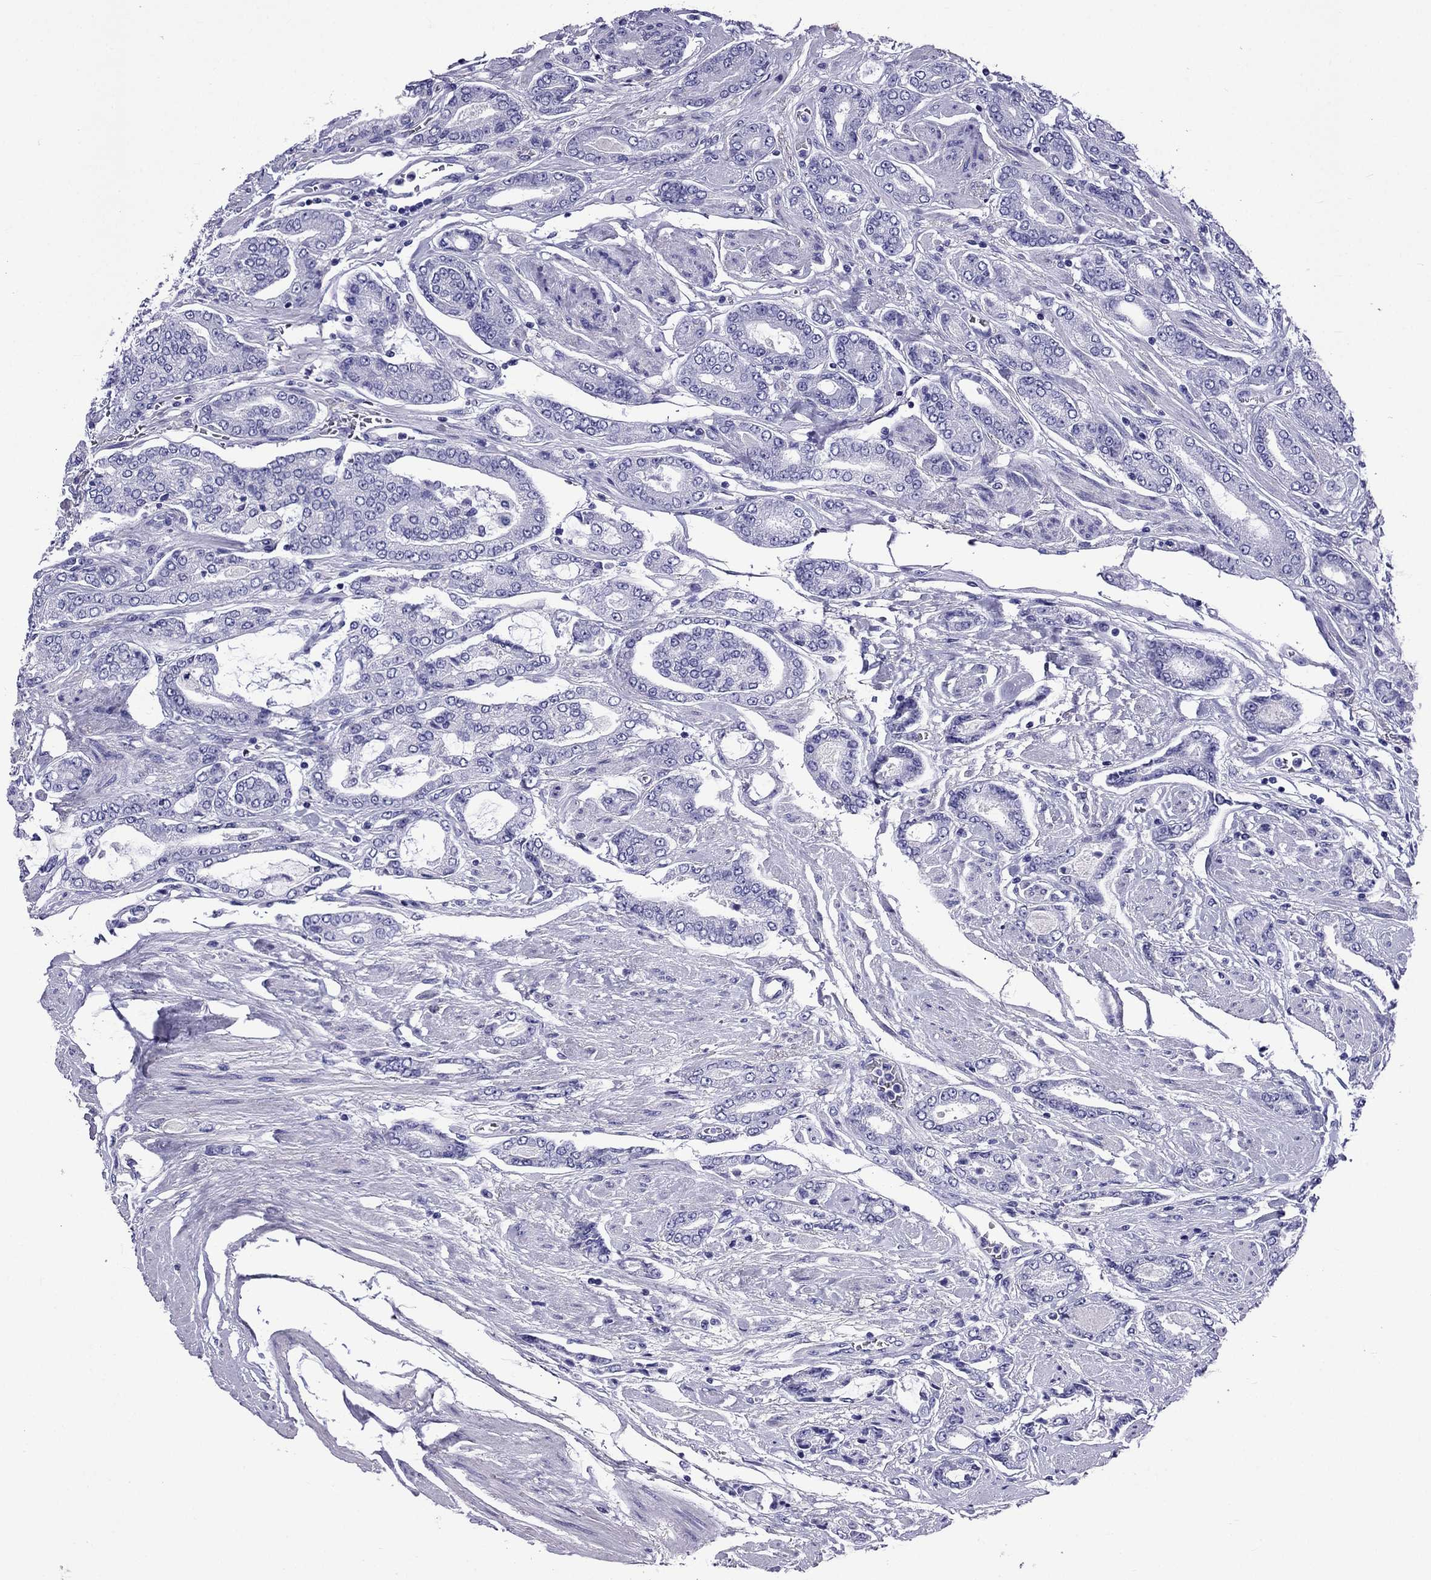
{"staining": {"intensity": "negative", "quantity": "none", "location": "none"}, "tissue": "prostate cancer", "cell_type": "Tumor cells", "image_type": "cancer", "snomed": [{"axis": "morphology", "description": "Adenocarcinoma, NOS"}, {"axis": "topography", "description": "Prostate"}], "caption": "Immunohistochemistry of human adenocarcinoma (prostate) reveals no expression in tumor cells.", "gene": "ARR3", "patient": {"sex": "male", "age": 64}}